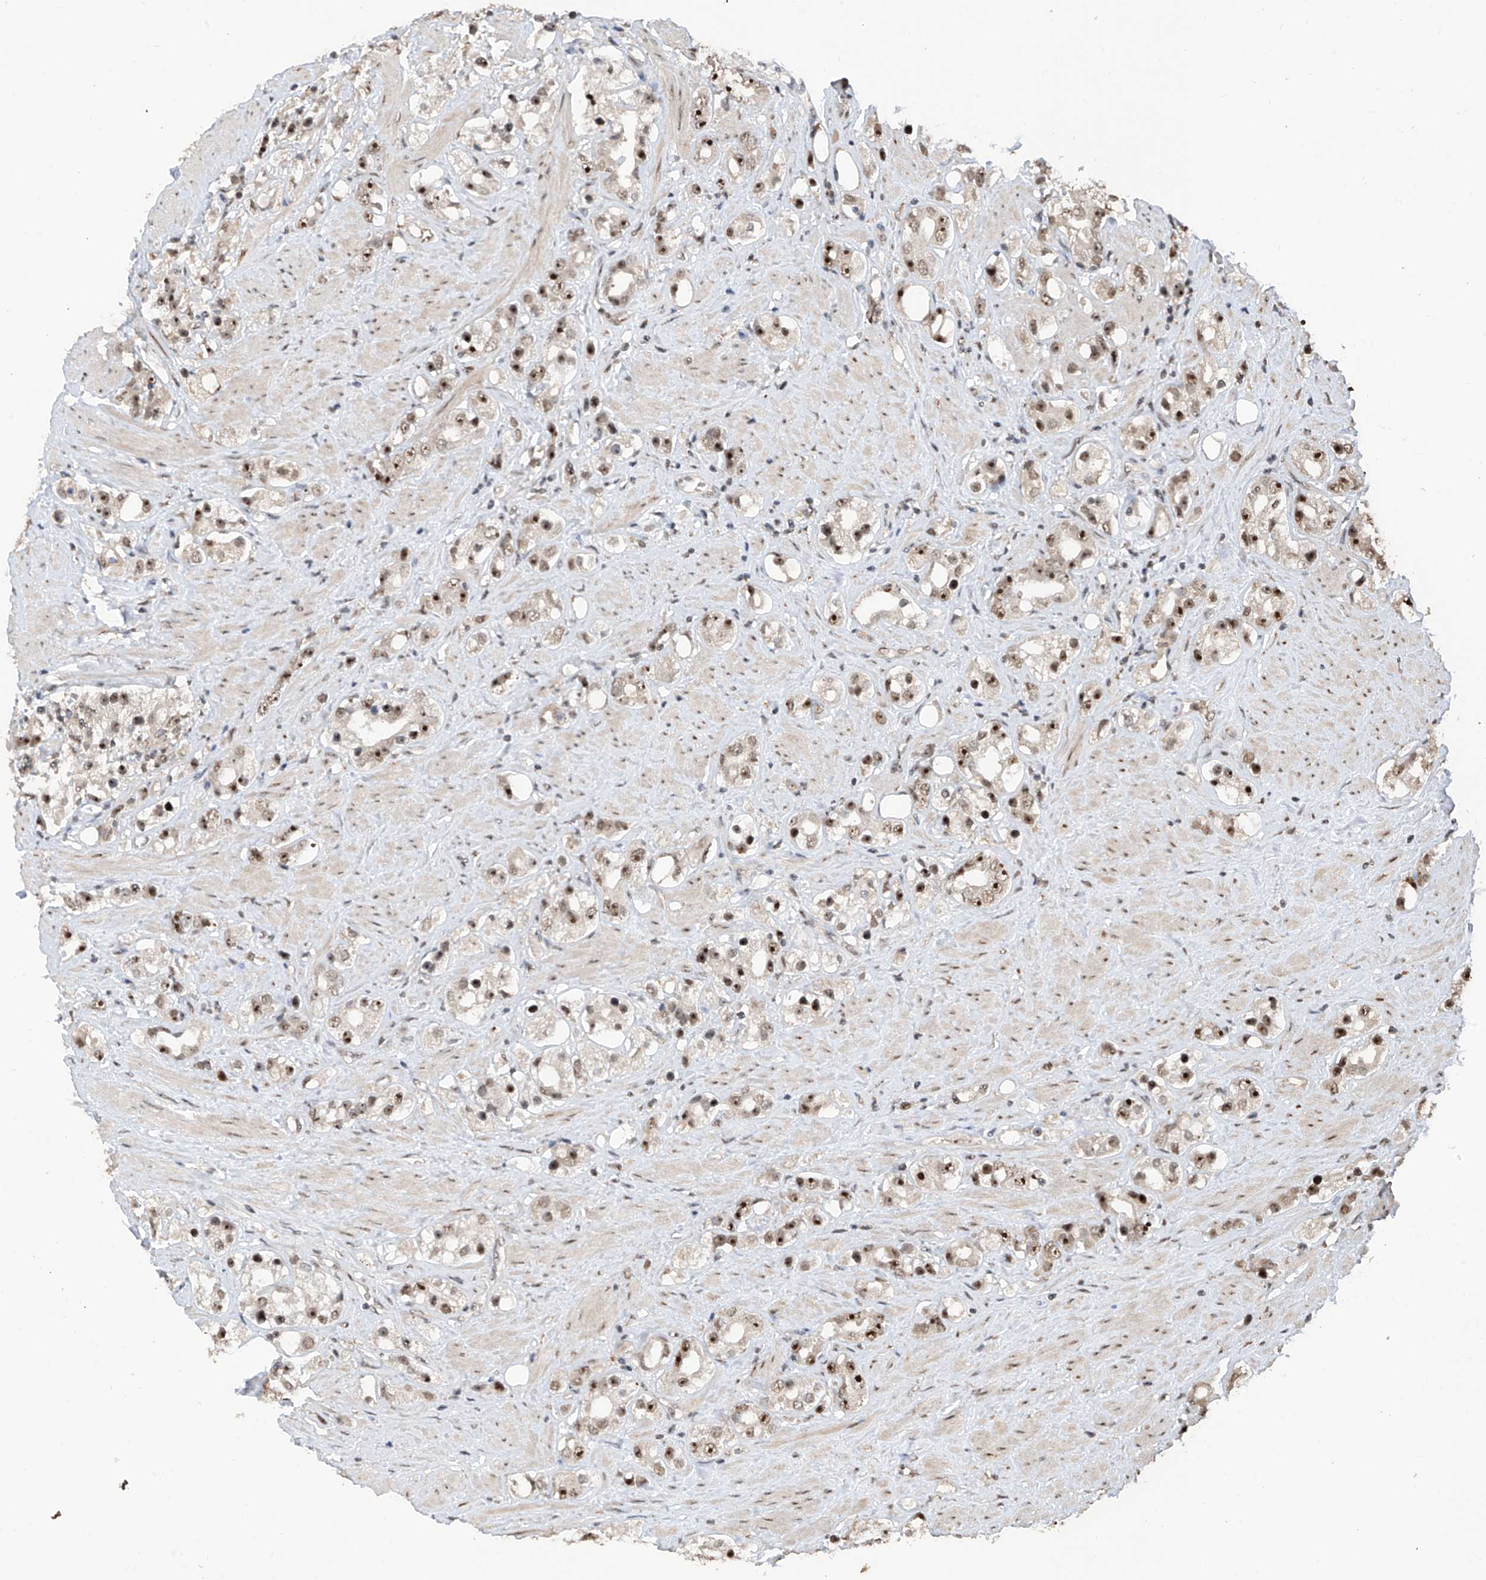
{"staining": {"intensity": "moderate", "quantity": ">75%", "location": "nuclear"}, "tissue": "prostate cancer", "cell_type": "Tumor cells", "image_type": "cancer", "snomed": [{"axis": "morphology", "description": "Adenocarcinoma, NOS"}, {"axis": "topography", "description": "Prostate"}], "caption": "Tumor cells show medium levels of moderate nuclear staining in approximately >75% of cells in prostate cancer (adenocarcinoma).", "gene": "C1orf131", "patient": {"sex": "male", "age": 79}}